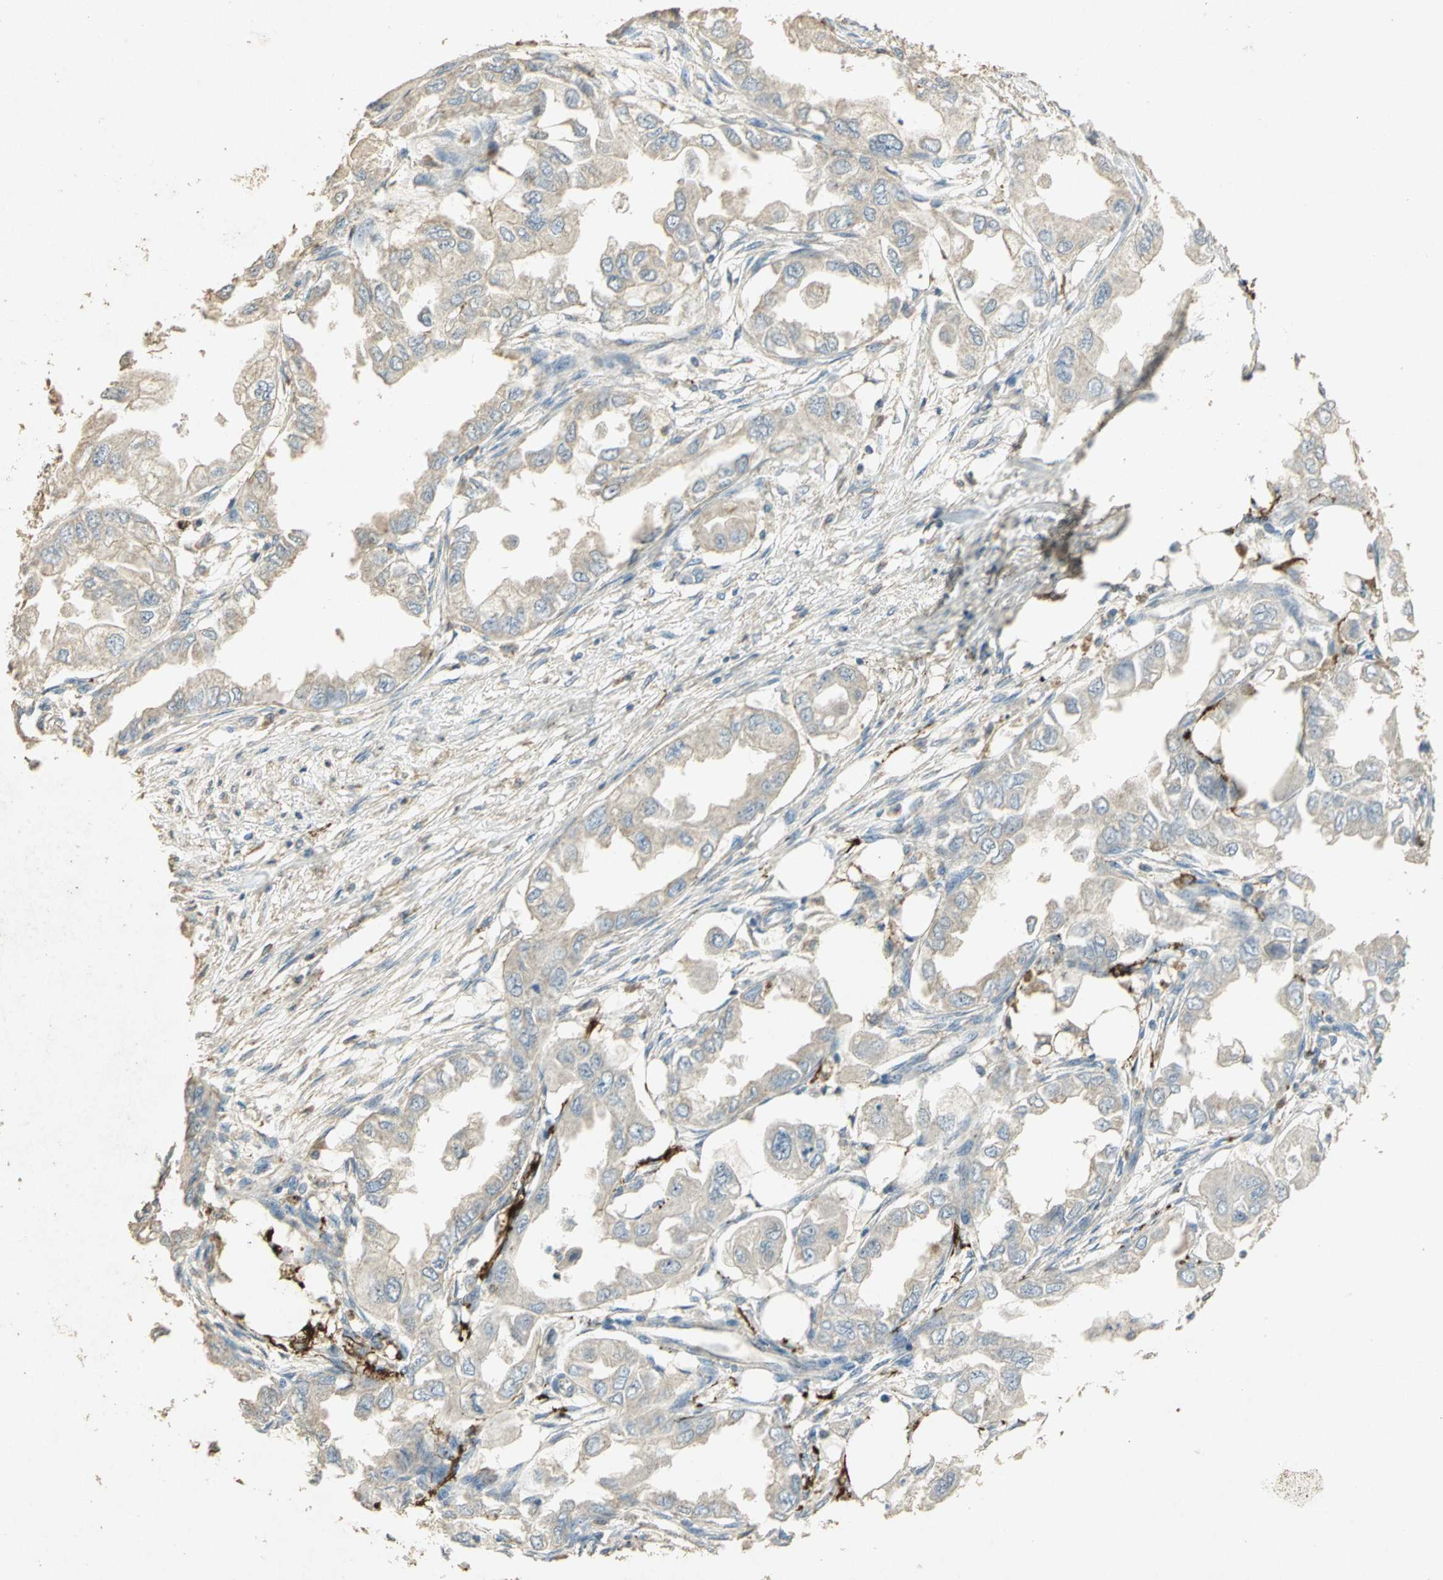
{"staining": {"intensity": "weak", "quantity": ">75%", "location": "cytoplasmic/membranous"}, "tissue": "endometrial cancer", "cell_type": "Tumor cells", "image_type": "cancer", "snomed": [{"axis": "morphology", "description": "Adenocarcinoma, NOS"}, {"axis": "topography", "description": "Endometrium"}], "caption": "A low amount of weak cytoplasmic/membranous staining is identified in about >75% of tumor cells in adenocarcinoma (endometrial) tissue. (brown staining indicates protein expression, while blue staining denotes nuclei).", "gene": "ASB9", "patient": {"sex": "female", "age": 67}}